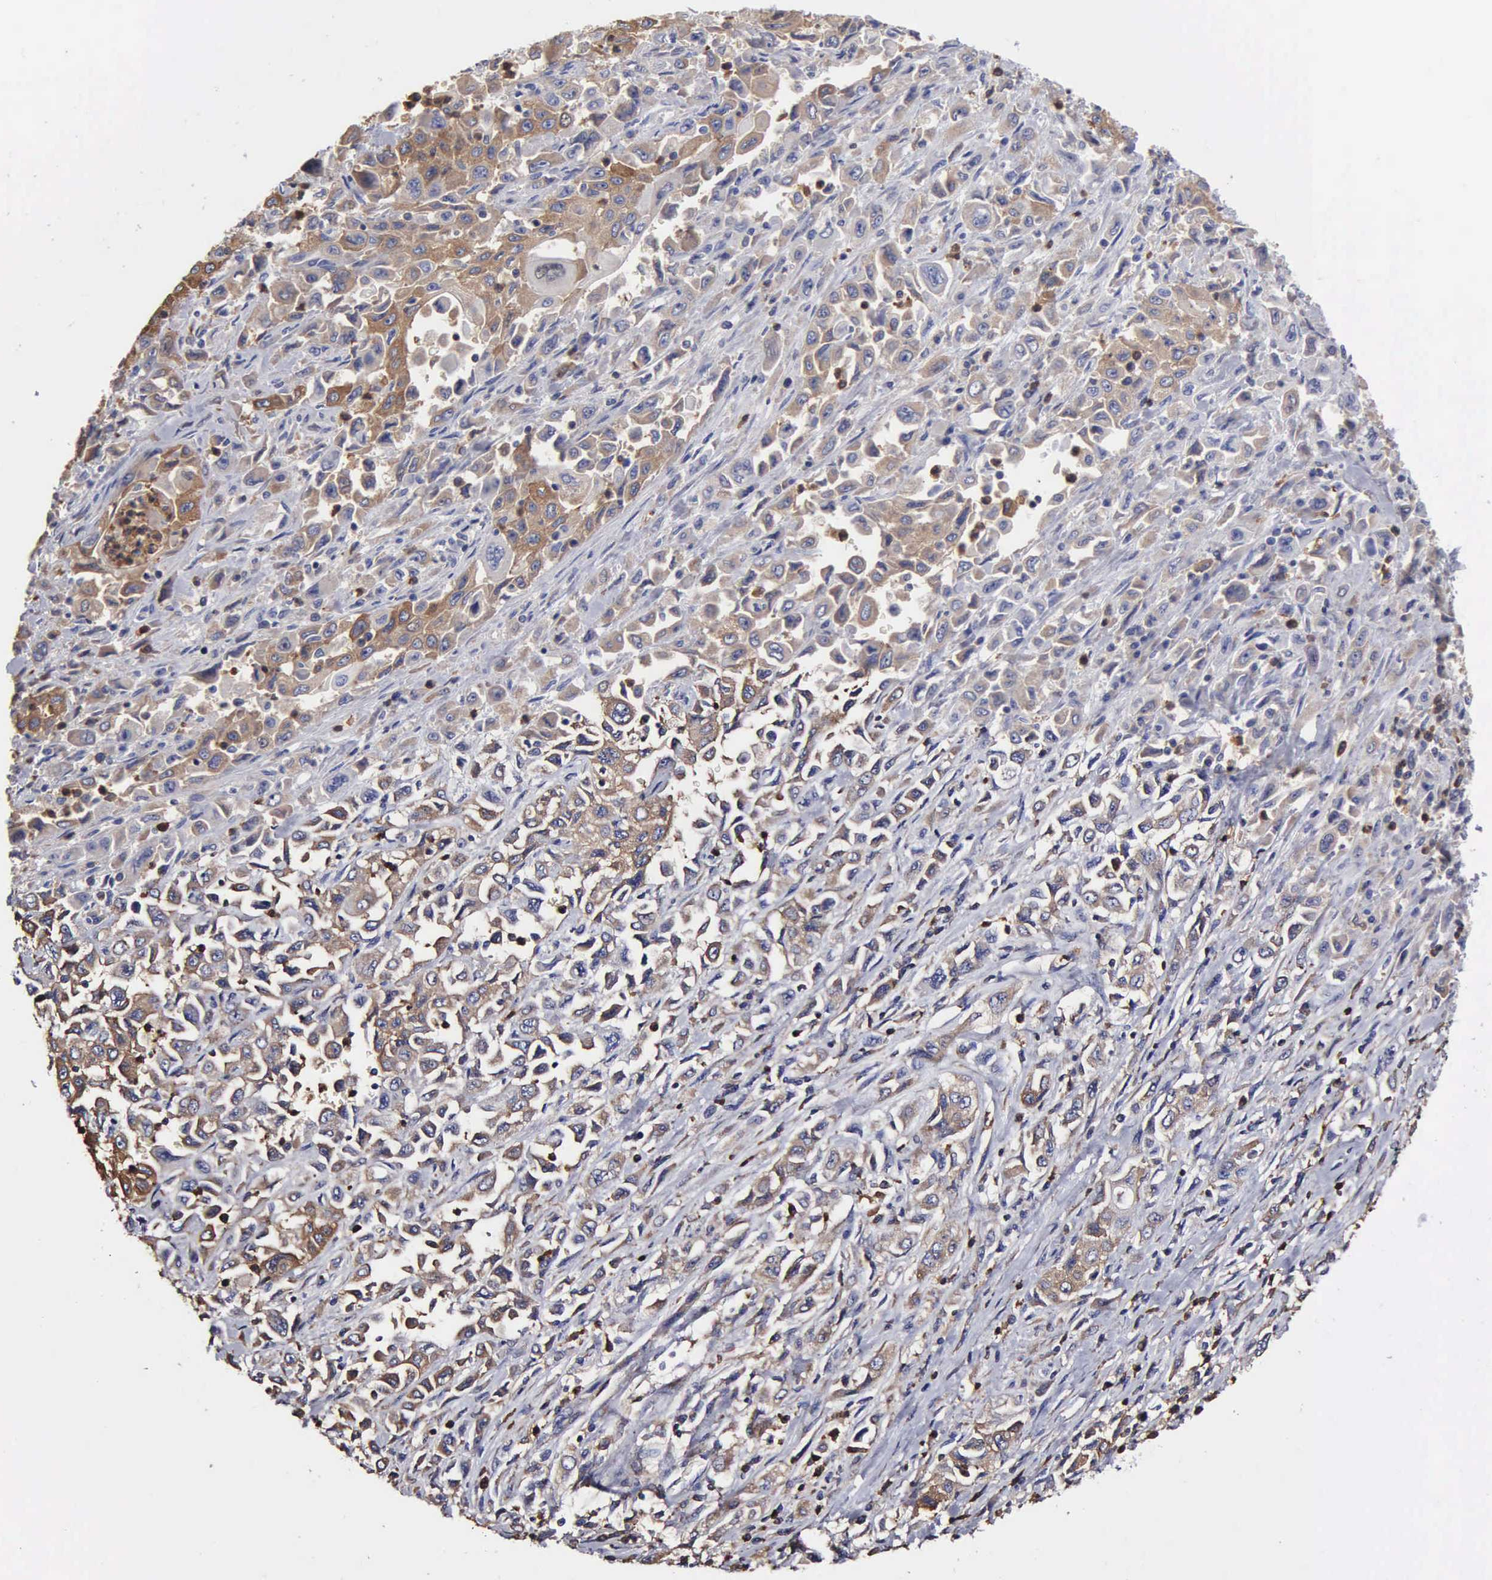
{"staining": {"intensity": "moderate", "quantity": "25%-75%", "location": "cytoplasmic/membranous"}, "tissue": "pancreatic cancer", "cell_type": "Tumor cells", "image_type": "cancer", "snomed": [{"axis": "morphology", "description": "Adenocarcinoma, NOS"}, {"axis": "topography", "description": "Pancreas"}], "caption": "Immunohistochemical staining of human adenocarcinoma (pancreatic) exhibits moderate cytoplasmic/membranous protein expression in about 25%-75% of tumor cells. (DAB (3,3'-diaminobenzidine) IHC with brightfield microscopy, high magnification).", "gene": "G6PD", "patient": {"sex": "male", "age": 70}}